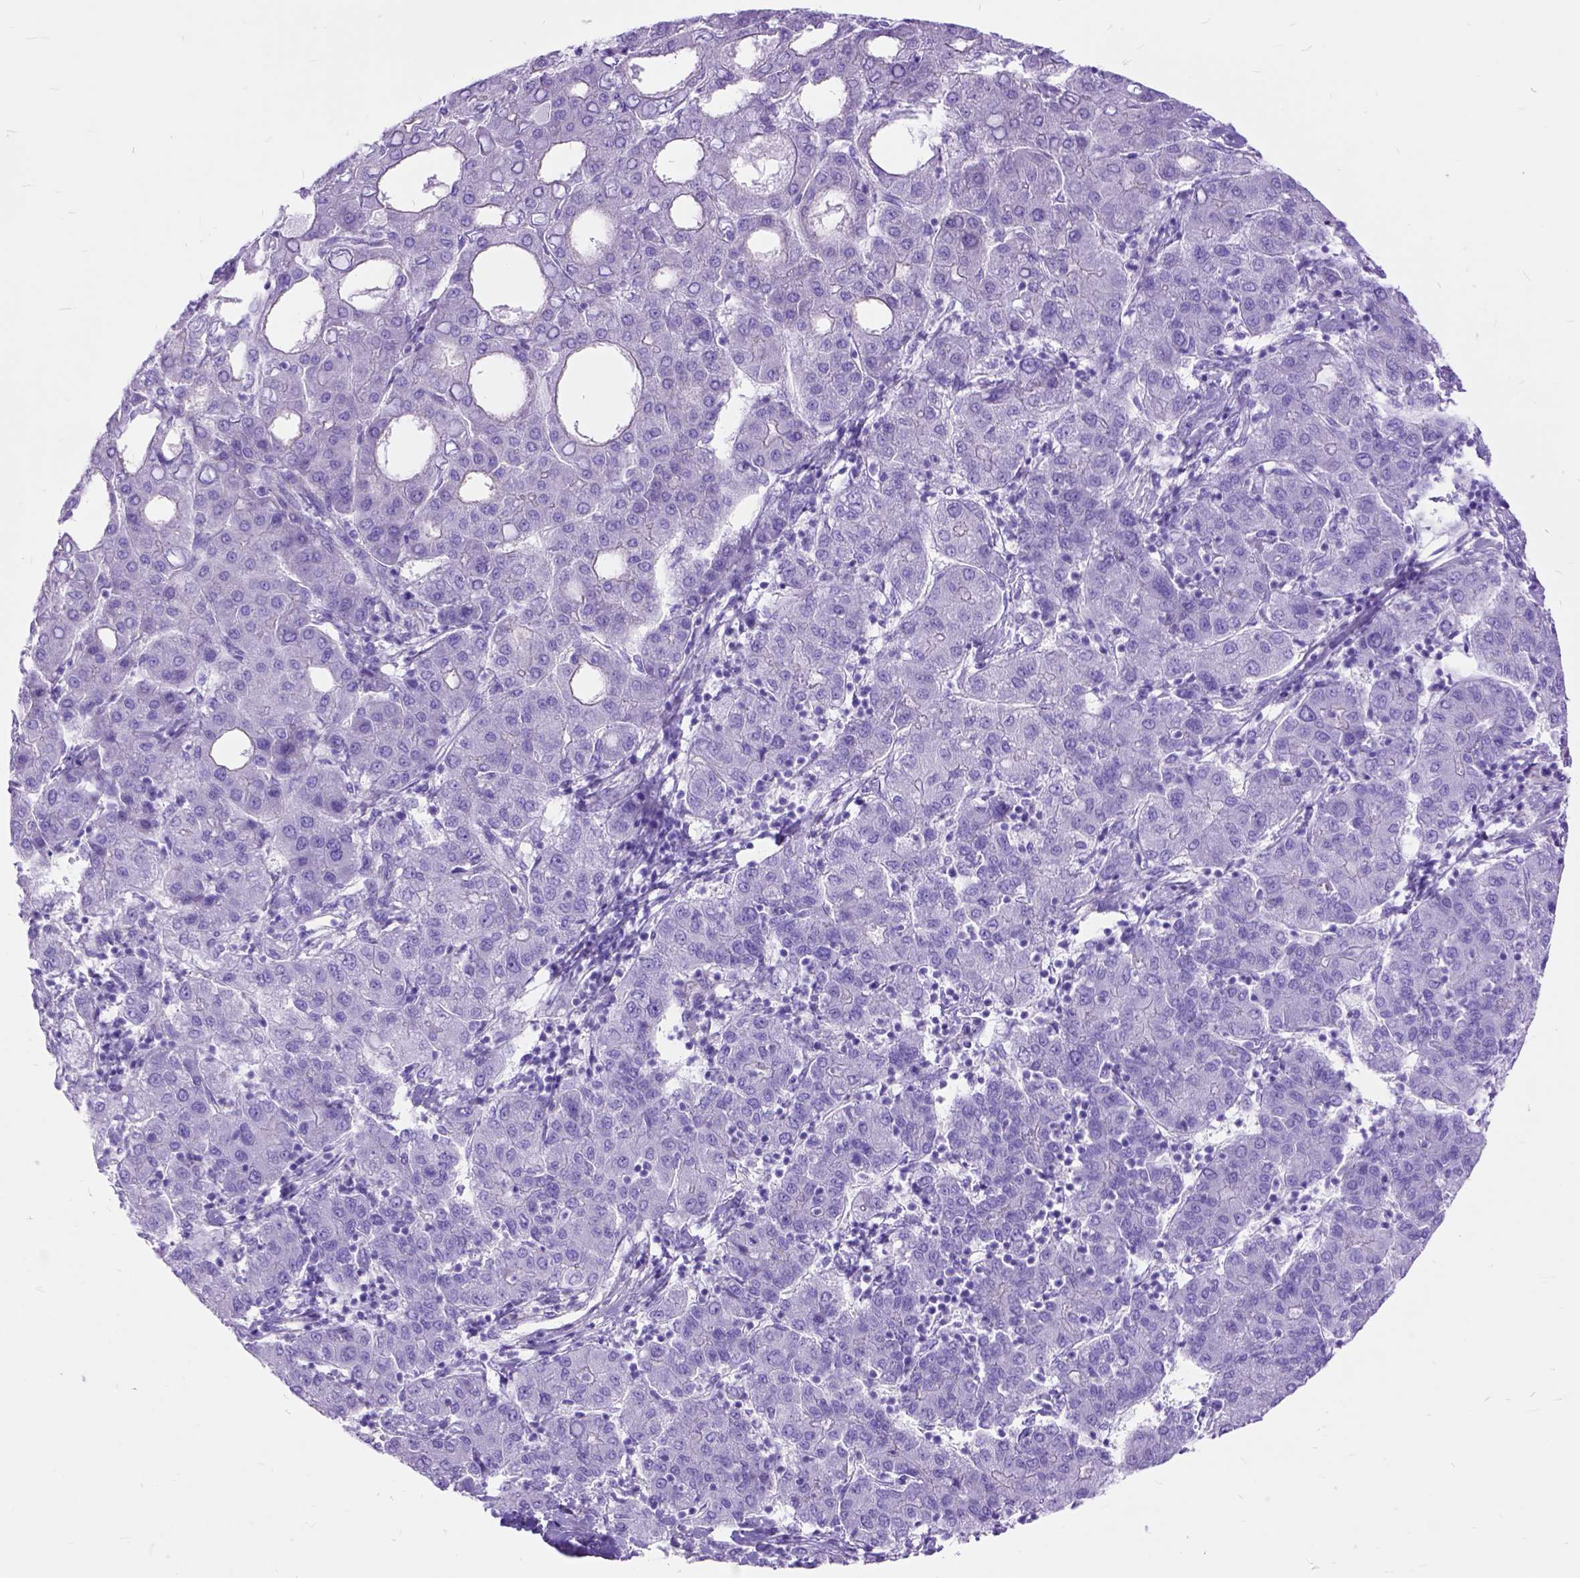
{"staining": {"intensity": "negative", "quantity": "none", "location": "none"}, "tissue": "liver cancer", "cell_type": "Tumor cells", "image_type": "cancer", "snomed": [{"axis": "morphology", "description": "Carcinoma, Hepatocellular, NOS"}, {"axis": "topography", "description": "Liver"}], "caption": "A high-resolution micrograph shows immunohistochemistry (IHC) staining of liver cancer, which reveals no significant staining in tumor cells. Brightfield microscopy of immunohistochemistry (IHC) stained with DAB (brown) and hematoxylin (blue), captured at high magnification.", "gene": "ARL9", "patient": {"sex": "male", "age": 65}}